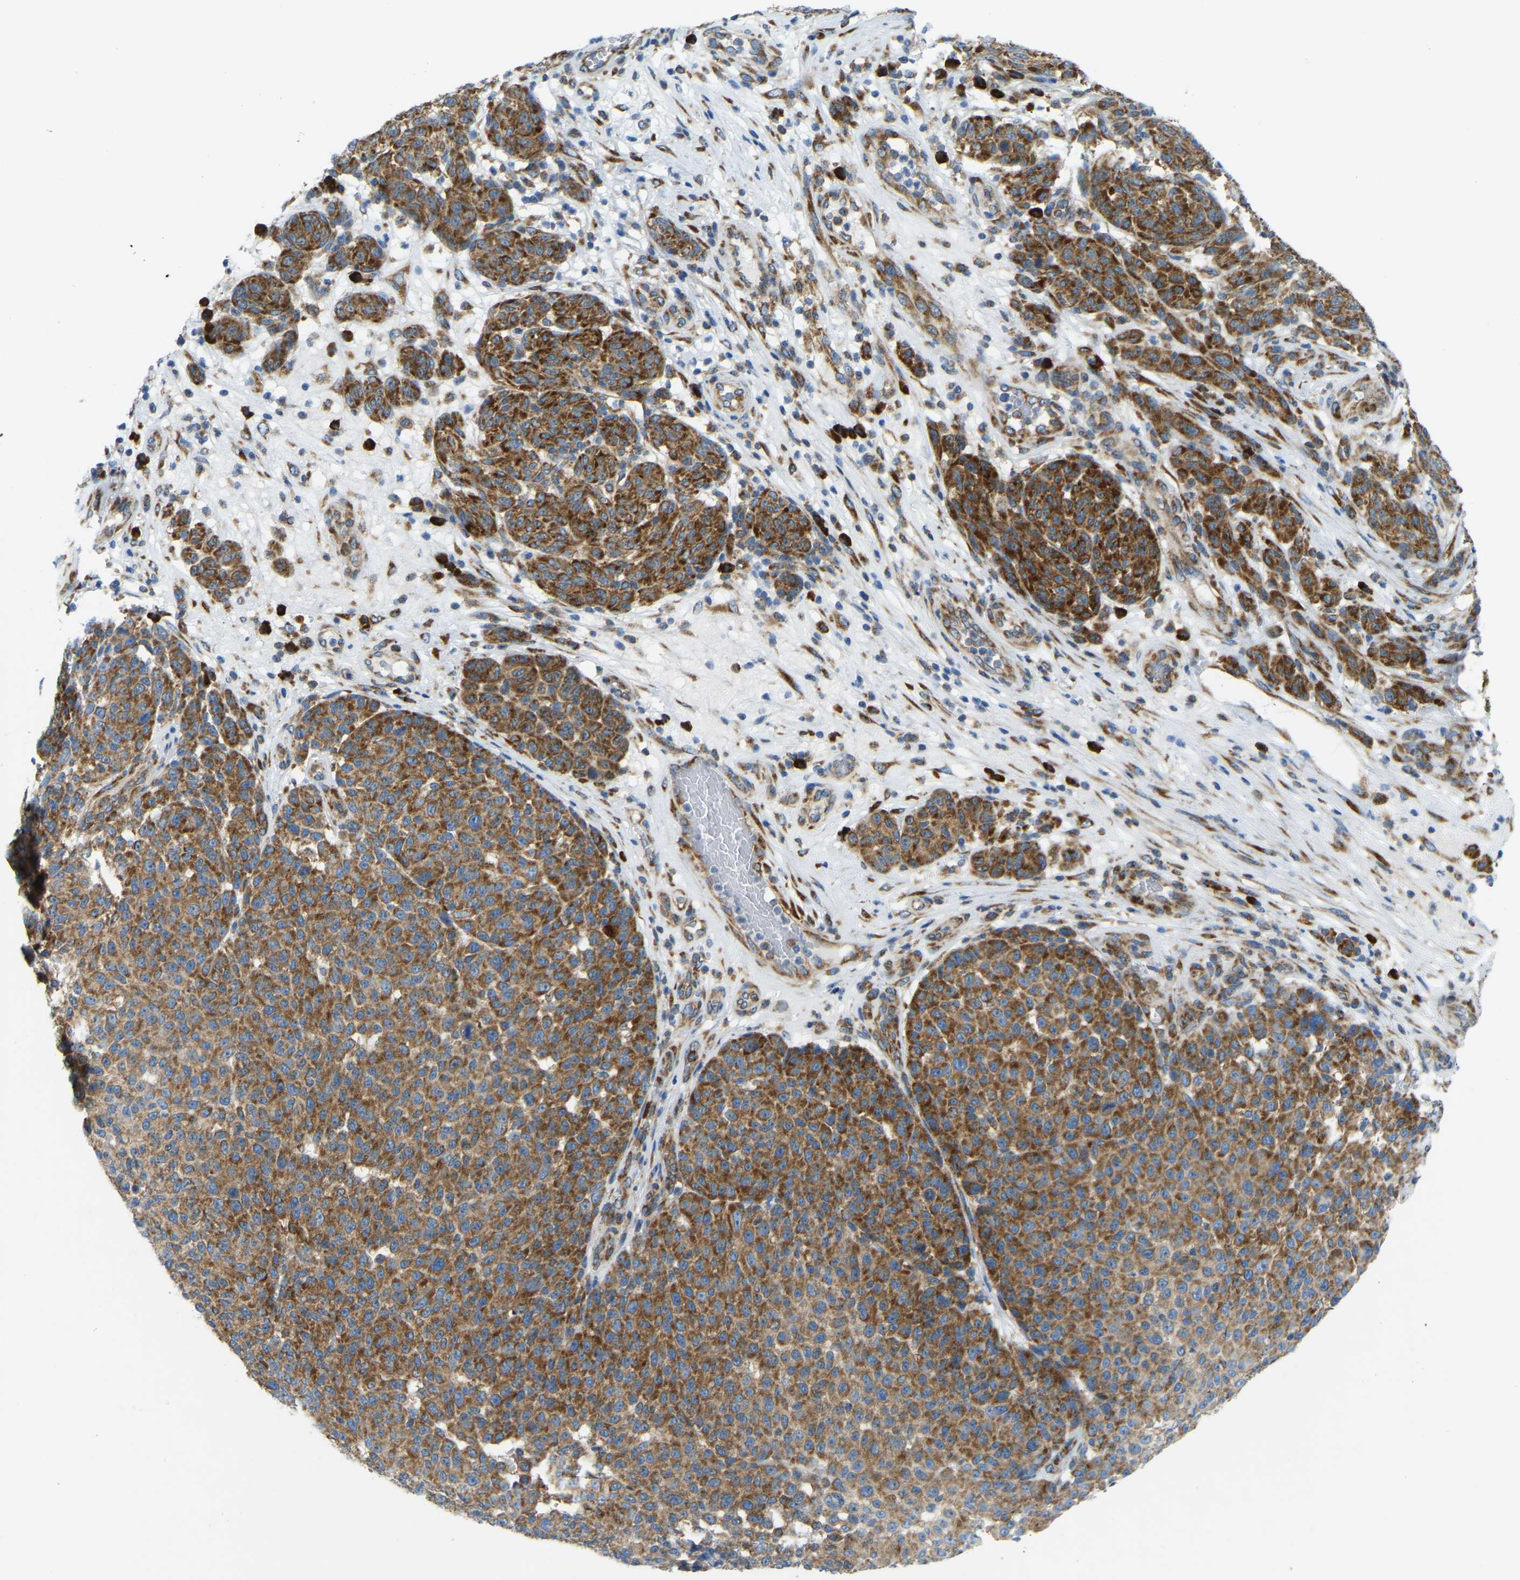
{"staining": {"intensity": "strong", "quantity": ">75%", "location": "cytoplasmic/membranous"}, "tissue": "melanoma", "cell_type": "Tumor cells", "image_type": "cancer", "snomed": [{"axis": "morphology", "description": "Malignant melanoma, NOS"}, {"axis": "topography", "description": "Skin"}], "caption": "Human malignant melanoma stained with a brown dye demonstrates strong cytoplasmic/membranous positive positivity in about >75% of tumor cells.", "gene": "SND1", "patient": {"sex": "male", "age": 59}}